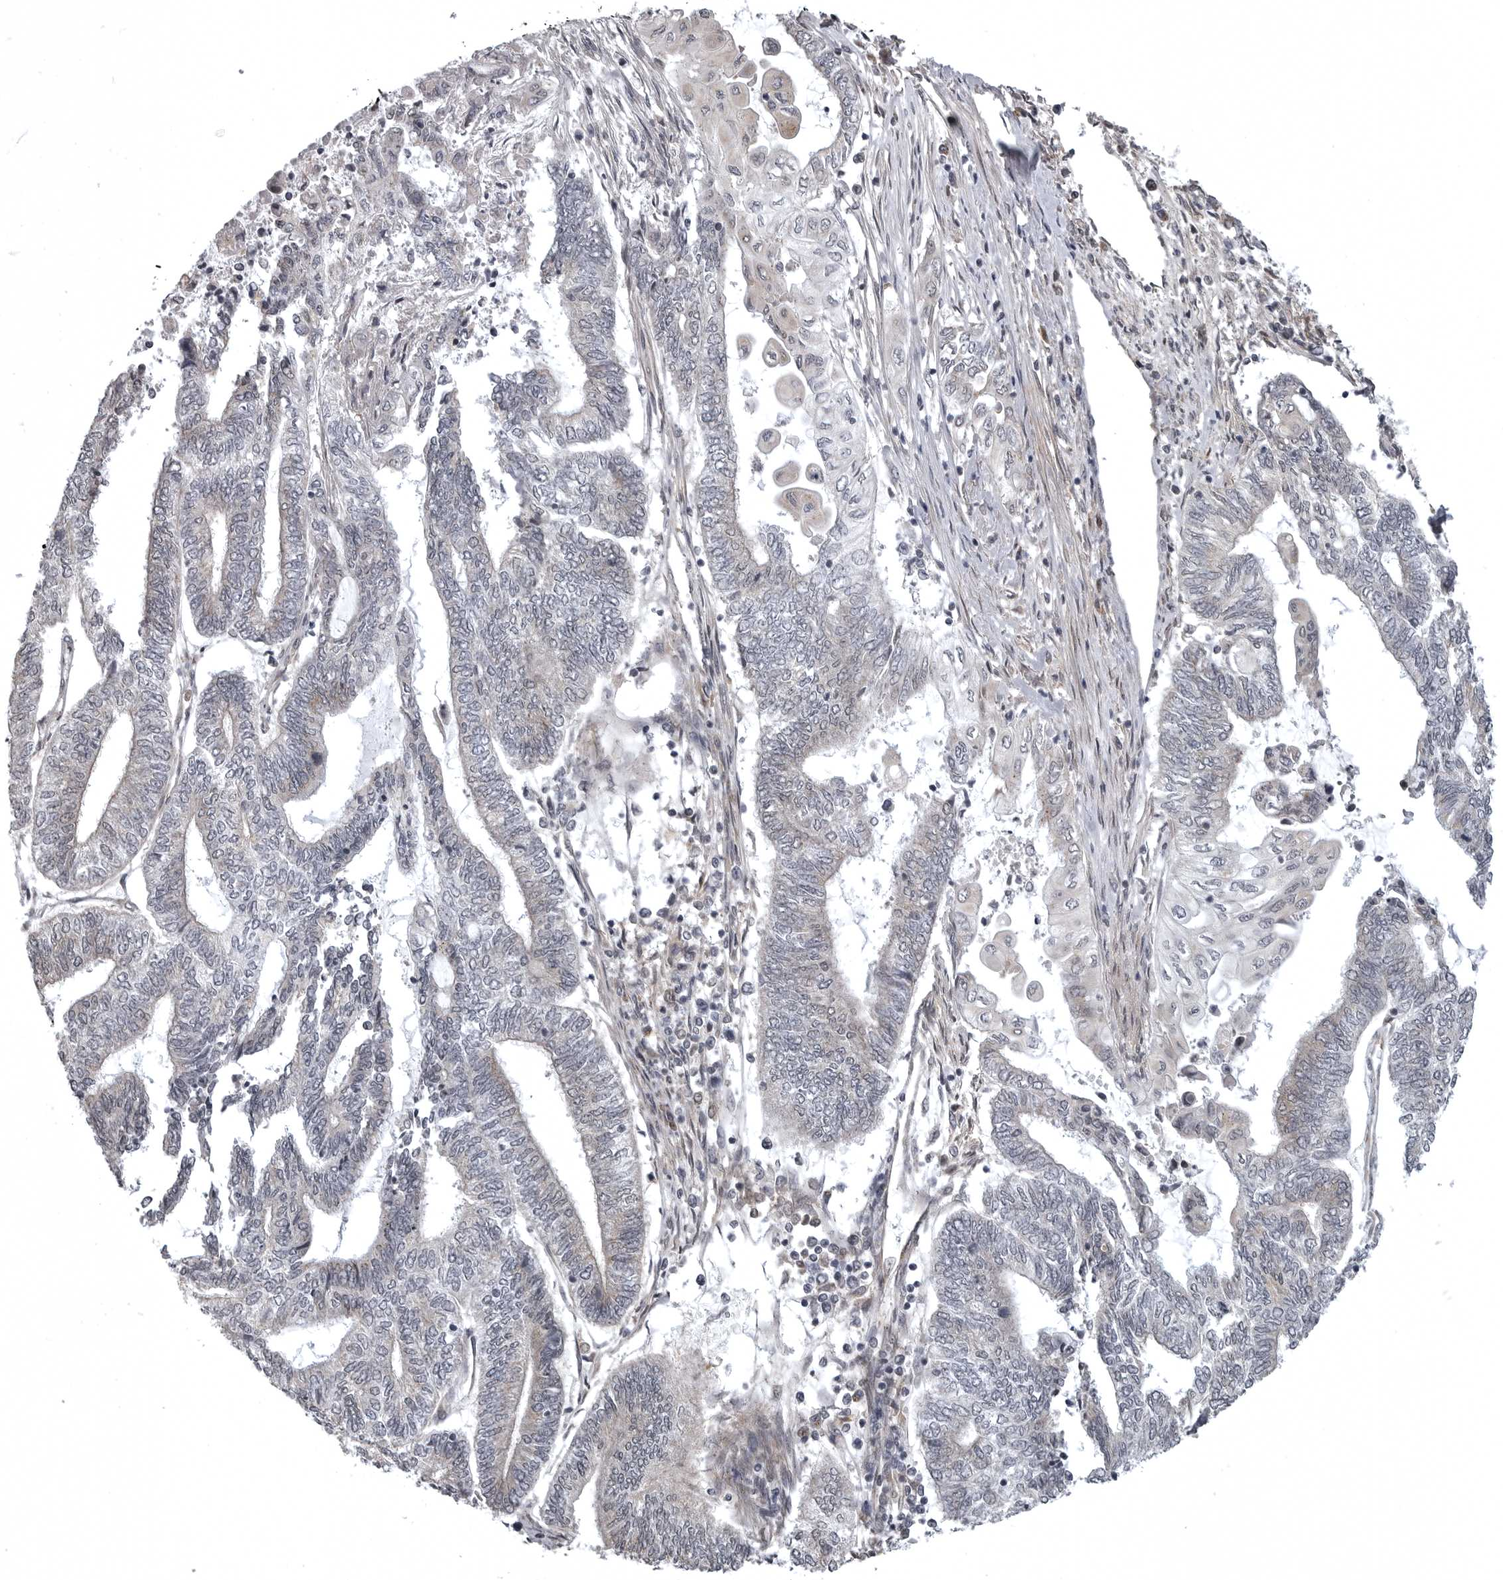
{"staining": {"intensity": "moderate", "quantity": "<25%", "location": "cytoplasmic/membranous"}, "tissue": "endometrial cancer", "cell_type": "Tumor cells", "image_type": "cancer", "snomed": [{"axis": "morphology", "description": "Adenocarcinoma, NOS"}, {"axis": "topography", "description": "Uterus"}, {"axis": "topography", "description": "Endometrium"}], "caption": "The histopathology image exhibits immunohistochemical staining of endometrial cancer (adenocarcinoma). There is moderate cytoplasmic/membranous positivity is seen in approximately <25% of tumor cells.", "gene": "SNX16", "patient": {"sex": "female", "age": 70}}